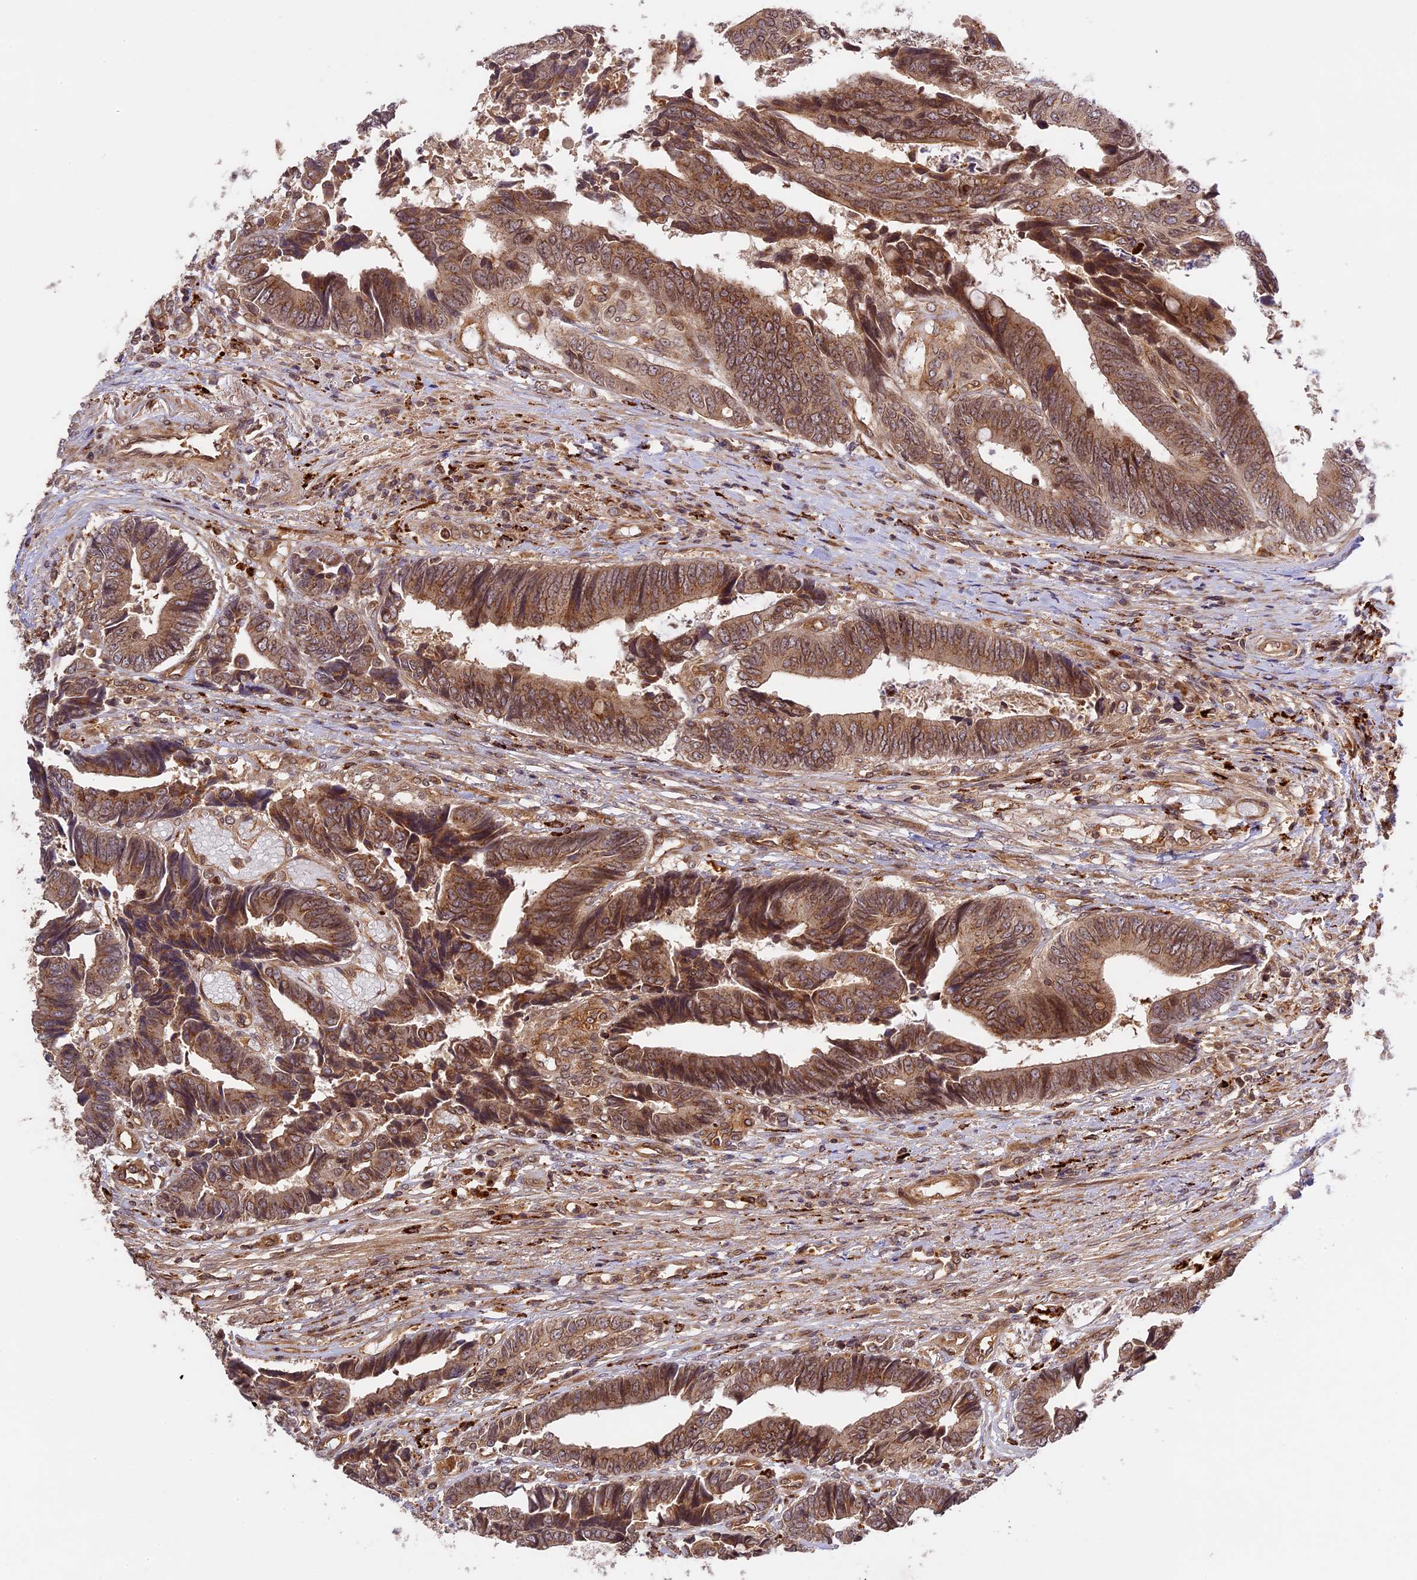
{"staining": {"intensity": "moderate", "quantity": ">75%", "location": "cytoplasmic/membranous,nuclear"}, "tissue": "colorectal cancer", "cell_type": "Tumor cells", "image_type": "cancer", "snomed": [{"axis": "morphology", "description": "Adenocarcinoma, NOS"}, {"axis": "topography", "description": "Rectum"}], "caption": "Immunohistochemistry (IHC) photomicrograph of neoplastic tissue: colorectal cancer (adenocarcinoma) stained using IHC exhibits medium levels of moderate protein expression localized specifically in the cytoplasmic/membranous and nuclear of tumor cells, appearing as a cytoplasmic/membranous and nuclear brown color.", "gene": "DGKH", "patient": {"sex": "male", "age": 84}}